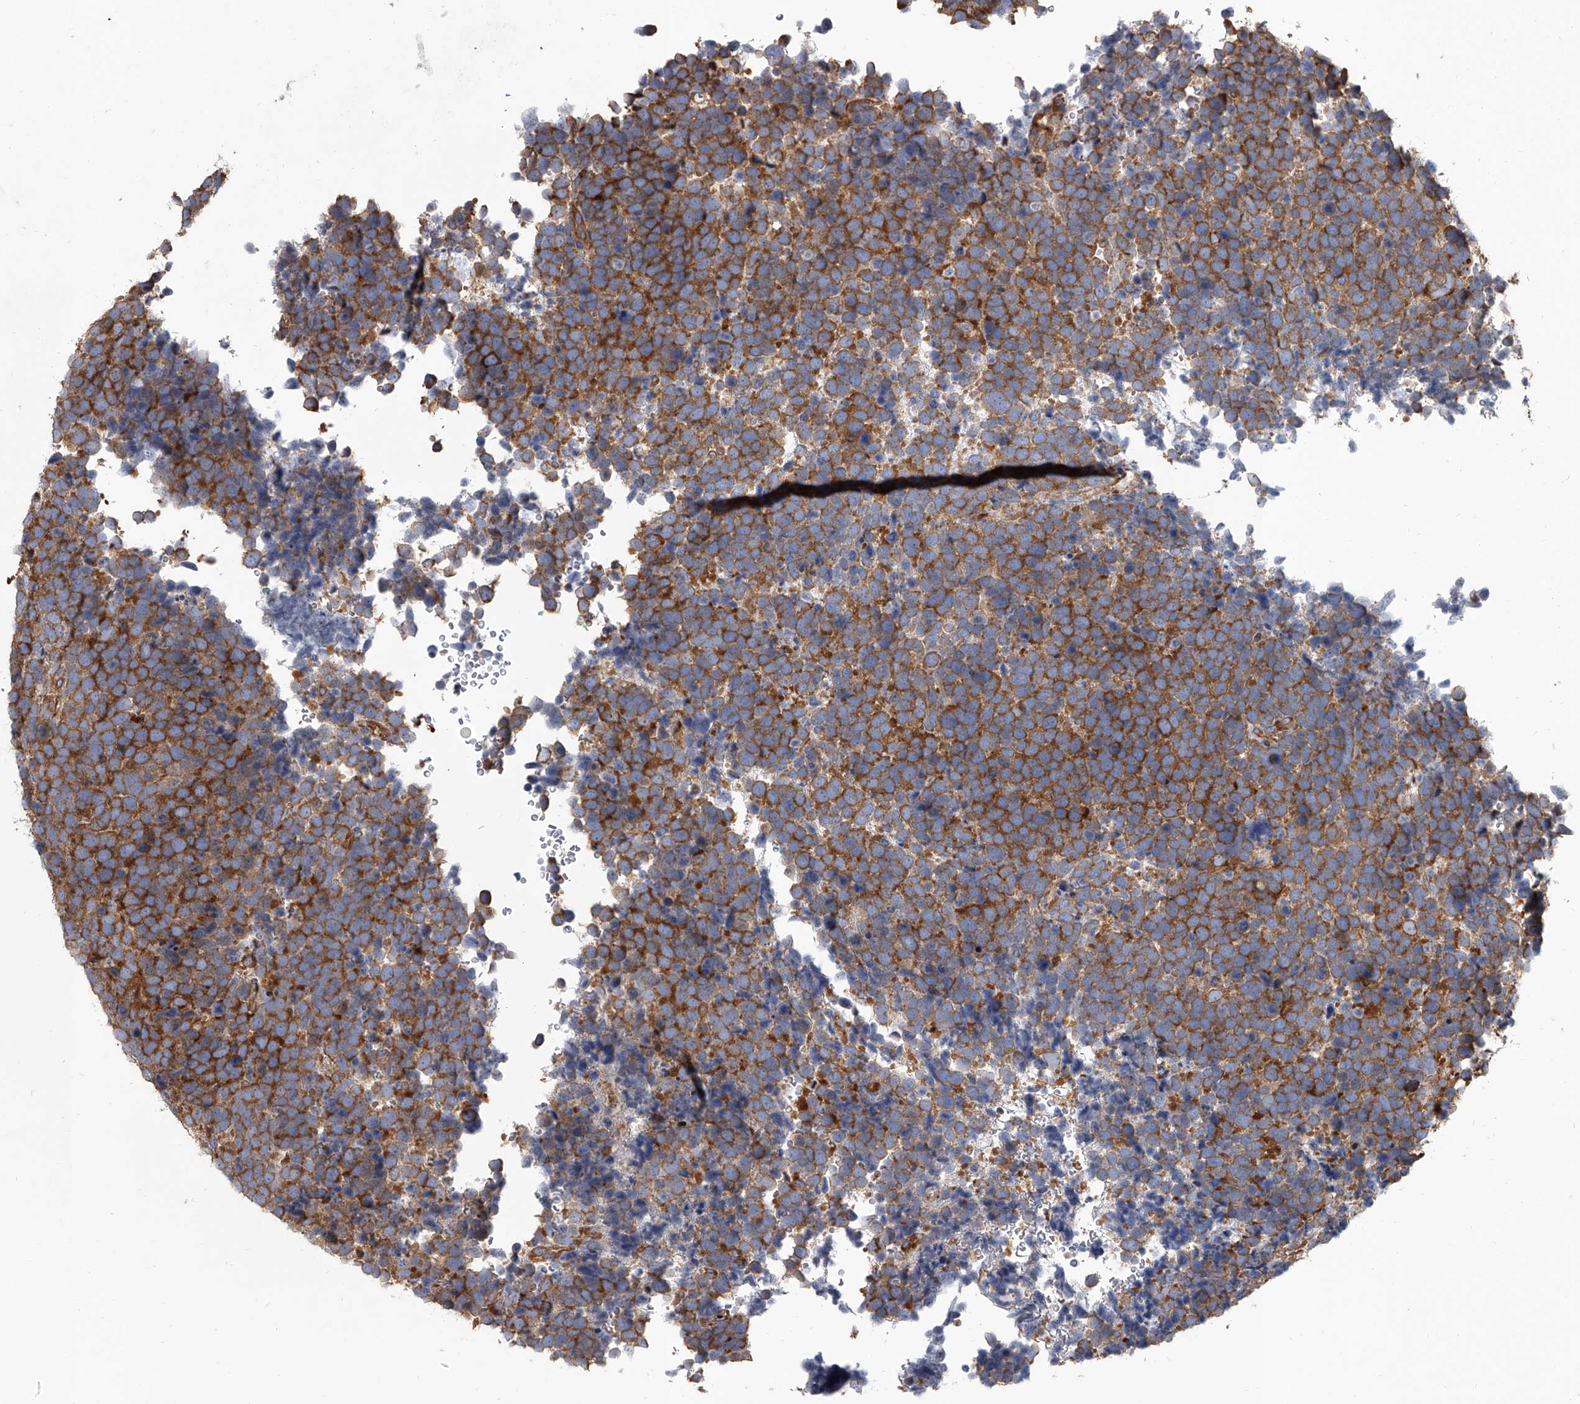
{"staining": {"intensity": "moderate", "quantity": ">75%", "location": "cytoplasmic/membranous"}, "tissue": "urothelial cancer", "cell_type": "Tumor cells", "image_type": "cancer", "snomed": [{"axis": "morphology", "description": "Urothelial carcinoma, High grade"}, {"axis": "topography", "description": "Urinary bladder"}], "caption": "Protein staining of urothelial carcinoma (high-grade) tissue reveals moderate cytoplasmic/membranous positivity in about >75% of tumor cells.", "gene": "EIF2S2", "patient": {"sex": "female", "age": 82}}